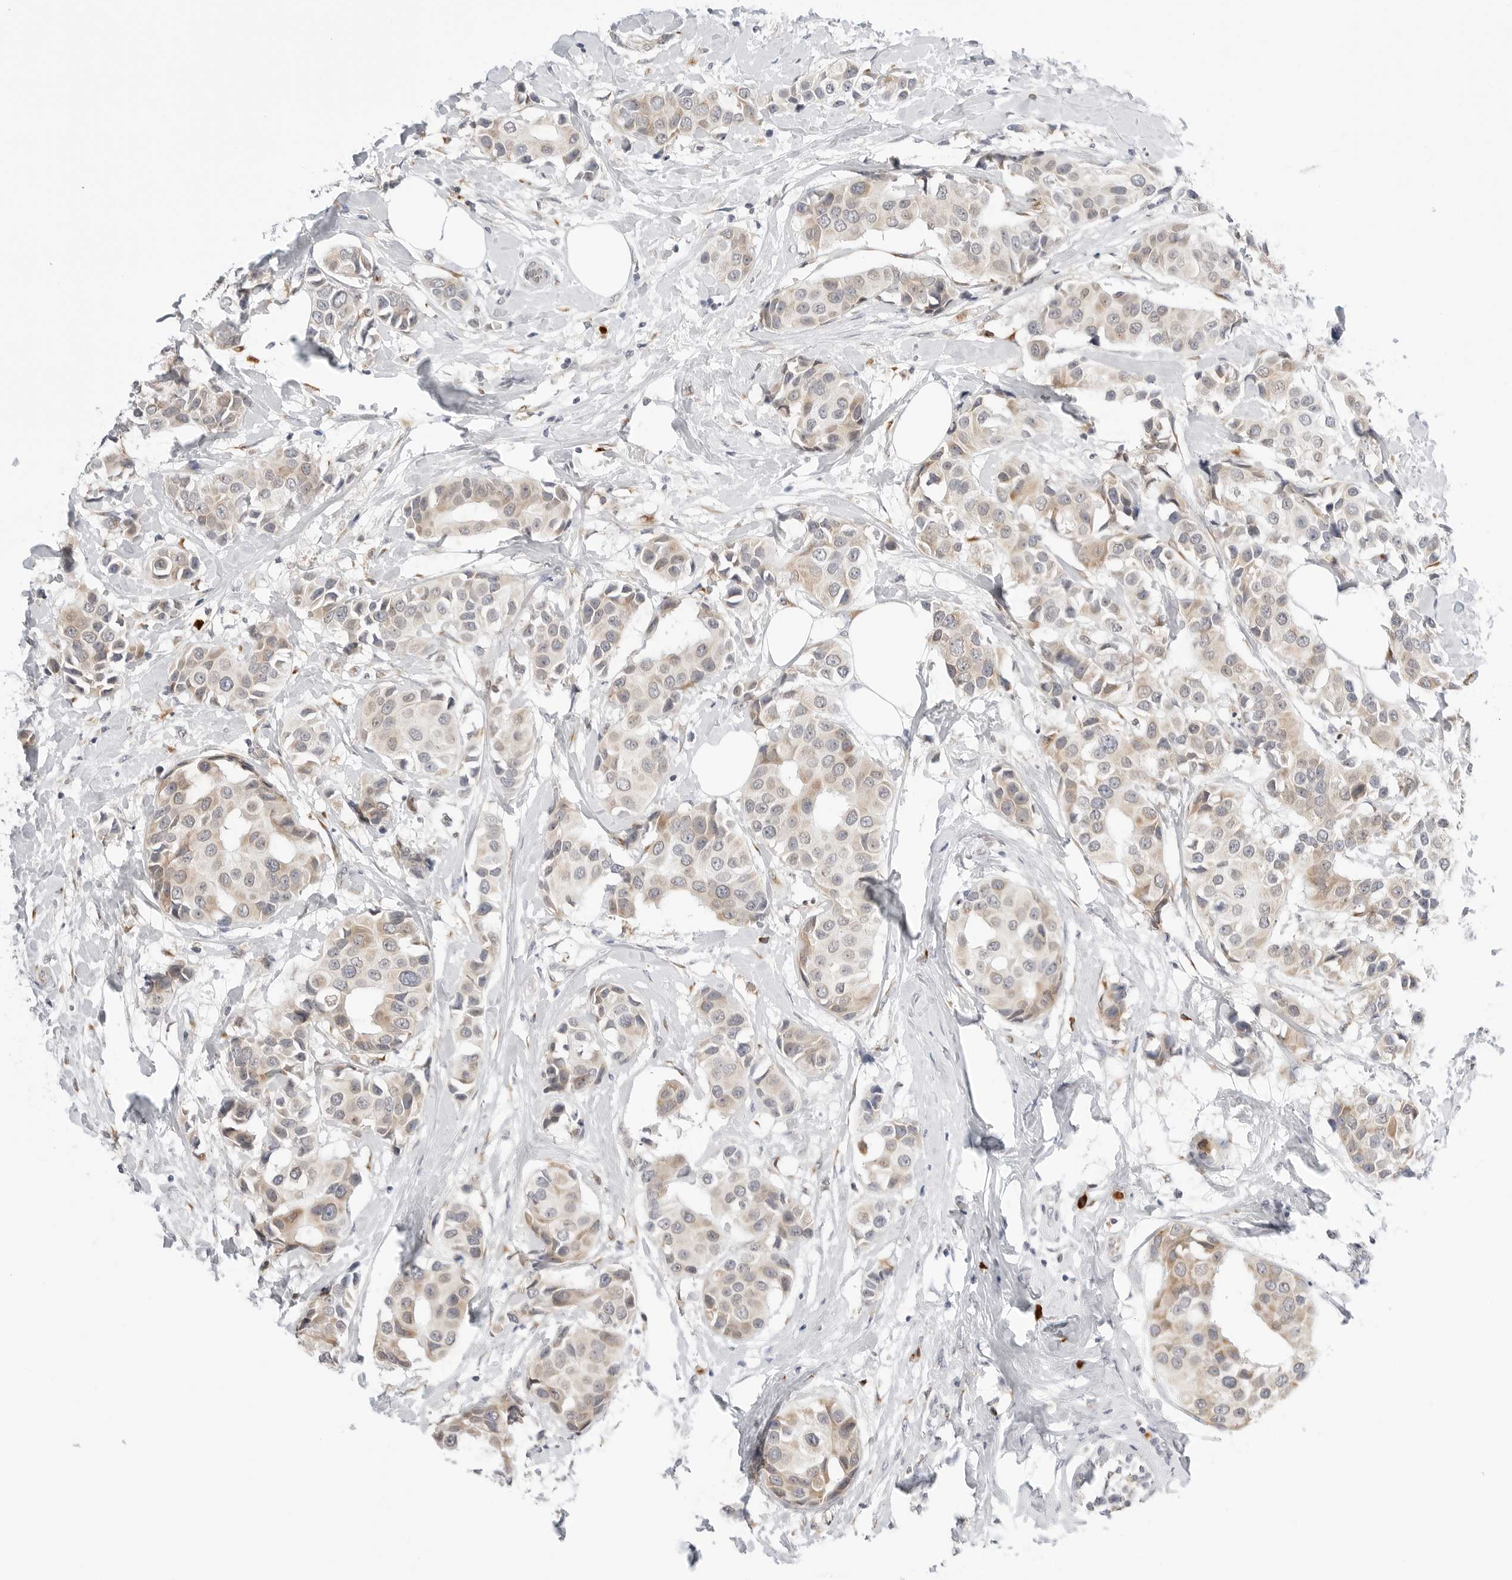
{"staining": {"intensity": "weak", "quantity": ">75%", "location": "cytoplasmic/membranous"}, "tissue": "breast cancer", "cell_type": "Tumor cells", "image_type": "cancer", "snomed": [{"axis": "morphology", "description": "Normal tissue, NOS"}, {"axis": "morphology", "description": "Duct carcinoma"}, {"axis": "topography", "description": "Breast"}], "caption": "Human breast cancer stained with a brown dye reveals weak cytoplasmic/membranous positive positivity in about >75% of tumor cells.", "gene": "RPN1", "patient": {"sex": "female", "age": 39}}